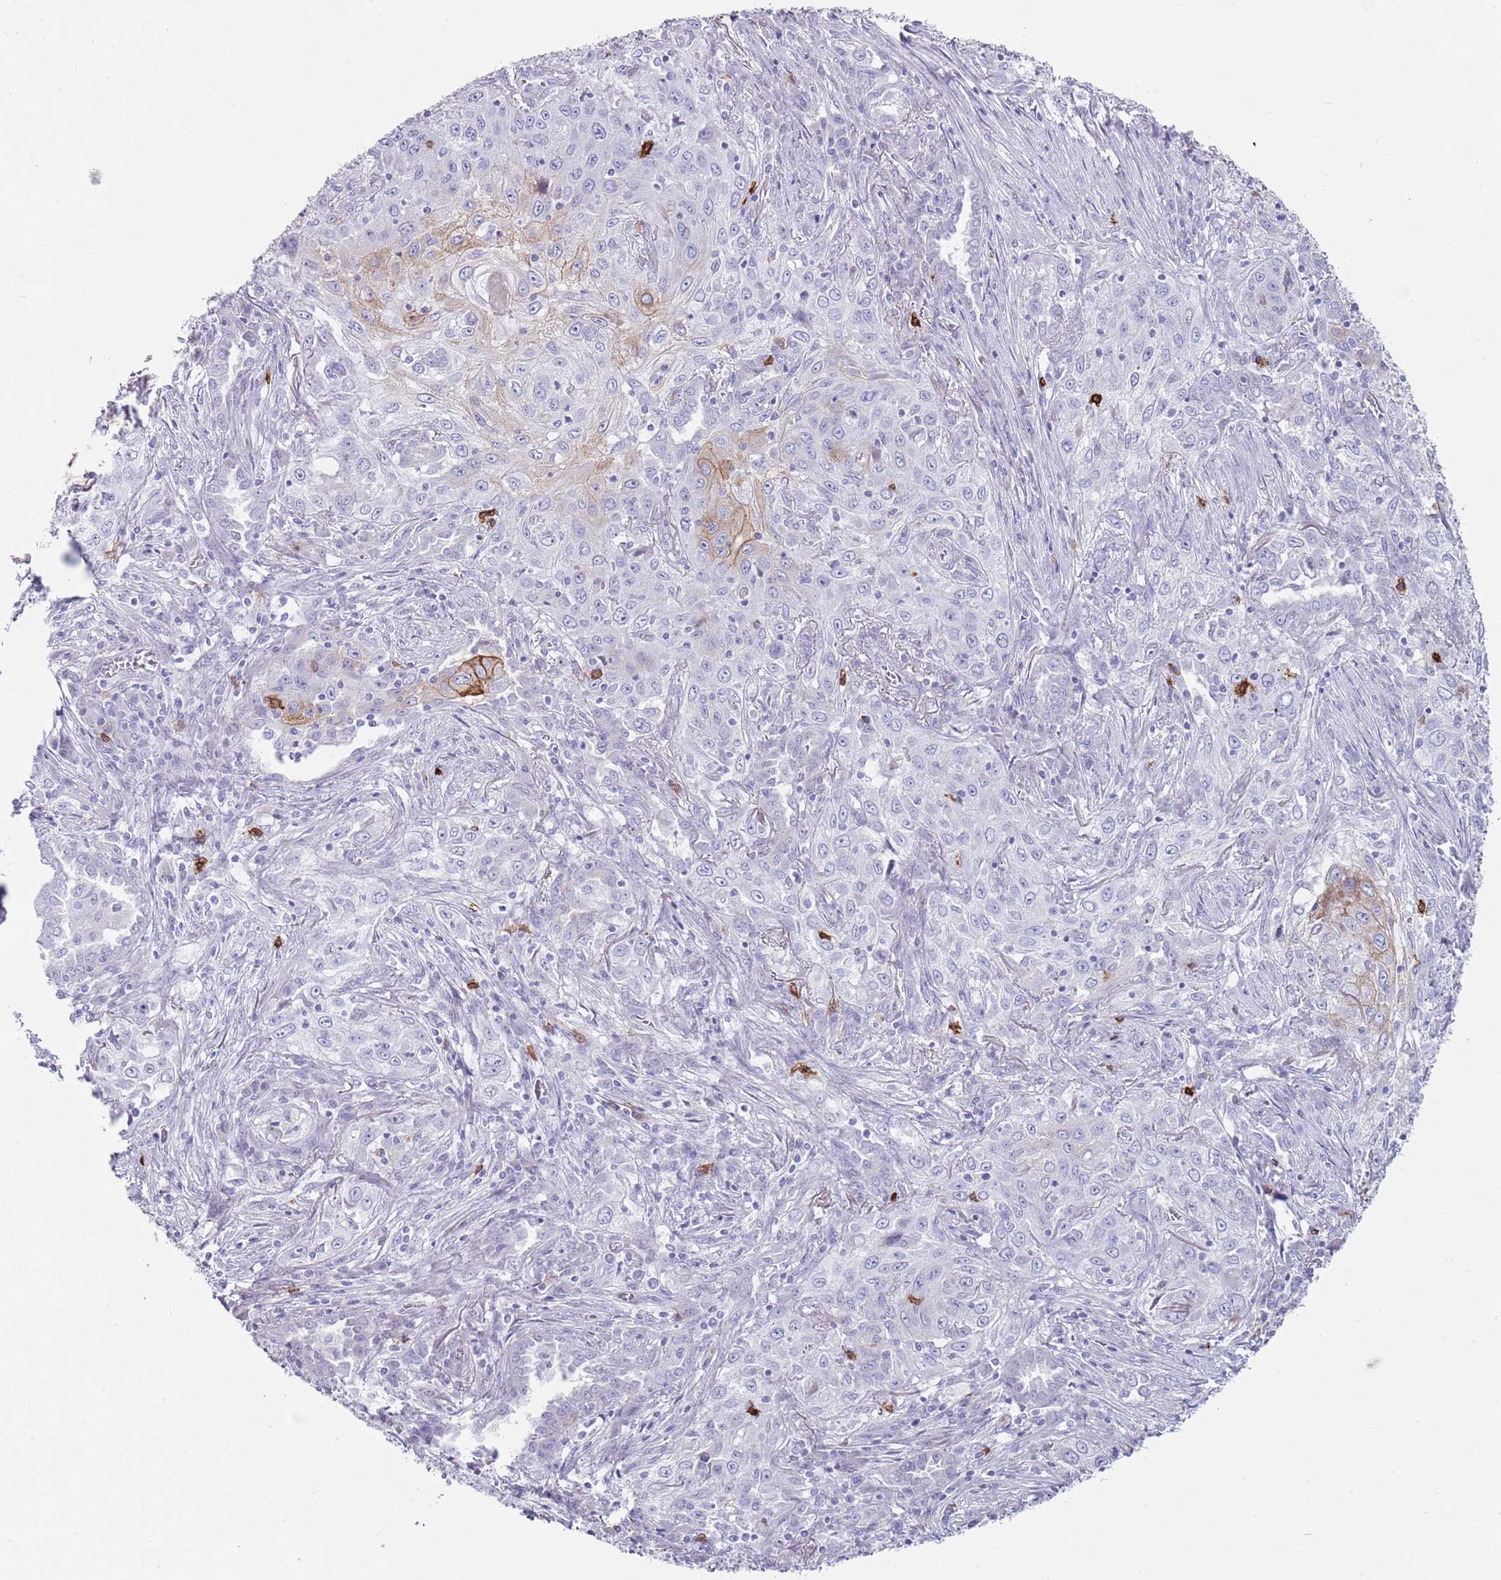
{"staining": {"intensity": "moderate", "quantity": "<25%", "location": "cytoplasmic/membranous"}, "tissue": "lung cancer", "cell_type": "Tumor cells", "image_type": "cancer", "snomed": [{"axis": "morphology", "description": "Squamous cell carcinoma, NOS"}, {"axis": "topography", "description": "Lung"}], "caption": "The image exhibits immunohistochemical staining of lung cancer. There is moderate cytoplasmic/membranous staining is present in about <25% of tumor cells. The protein is stained brown, and the nuclei are stained in blue (DAB IHC with brightfield microscopy, high magnification).", "gene": "CD177", "patient": {"sex": "female", "age": 69}}